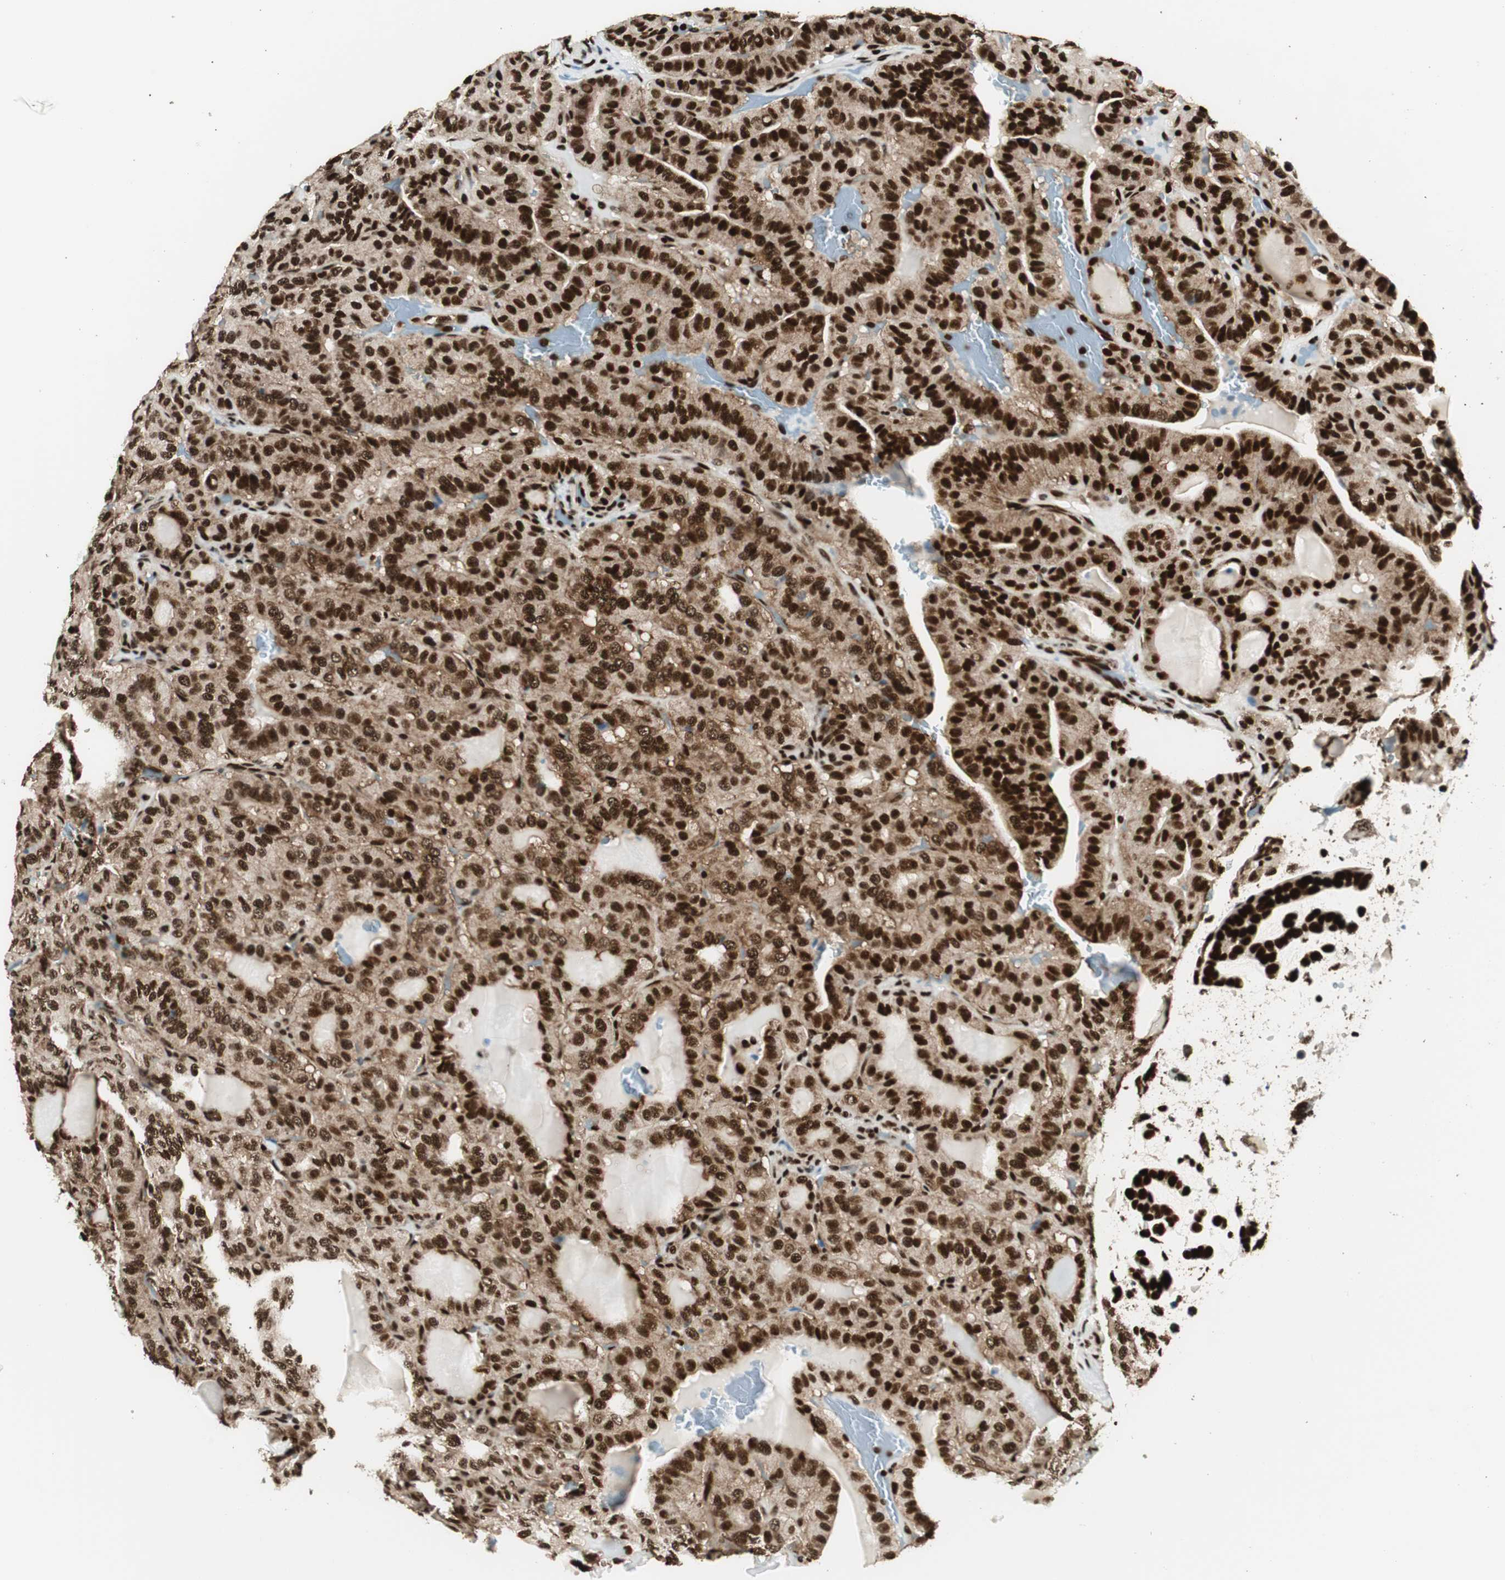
{"staining": {"intensity": "strong", "quantity": ">75%", "location": "nuclear"}, "tissue": "thyroid cancer", "cell_type": "Tumor cells", "image_type": "cancer", "snomed": [{"axis": "morphology", "description": "Papillary adenocarcinoma, NOS"}, {"axis": "topography", "description": "Thyroid gland"}], "caption": "Strong nuclear staining for a protein is seen in about >75% of tumor cells of thyroid cancer (papillary adenocarcinoma) using IHC.", "gene": "EWSR1", "patient": {"sex": "male", "age": 77}}